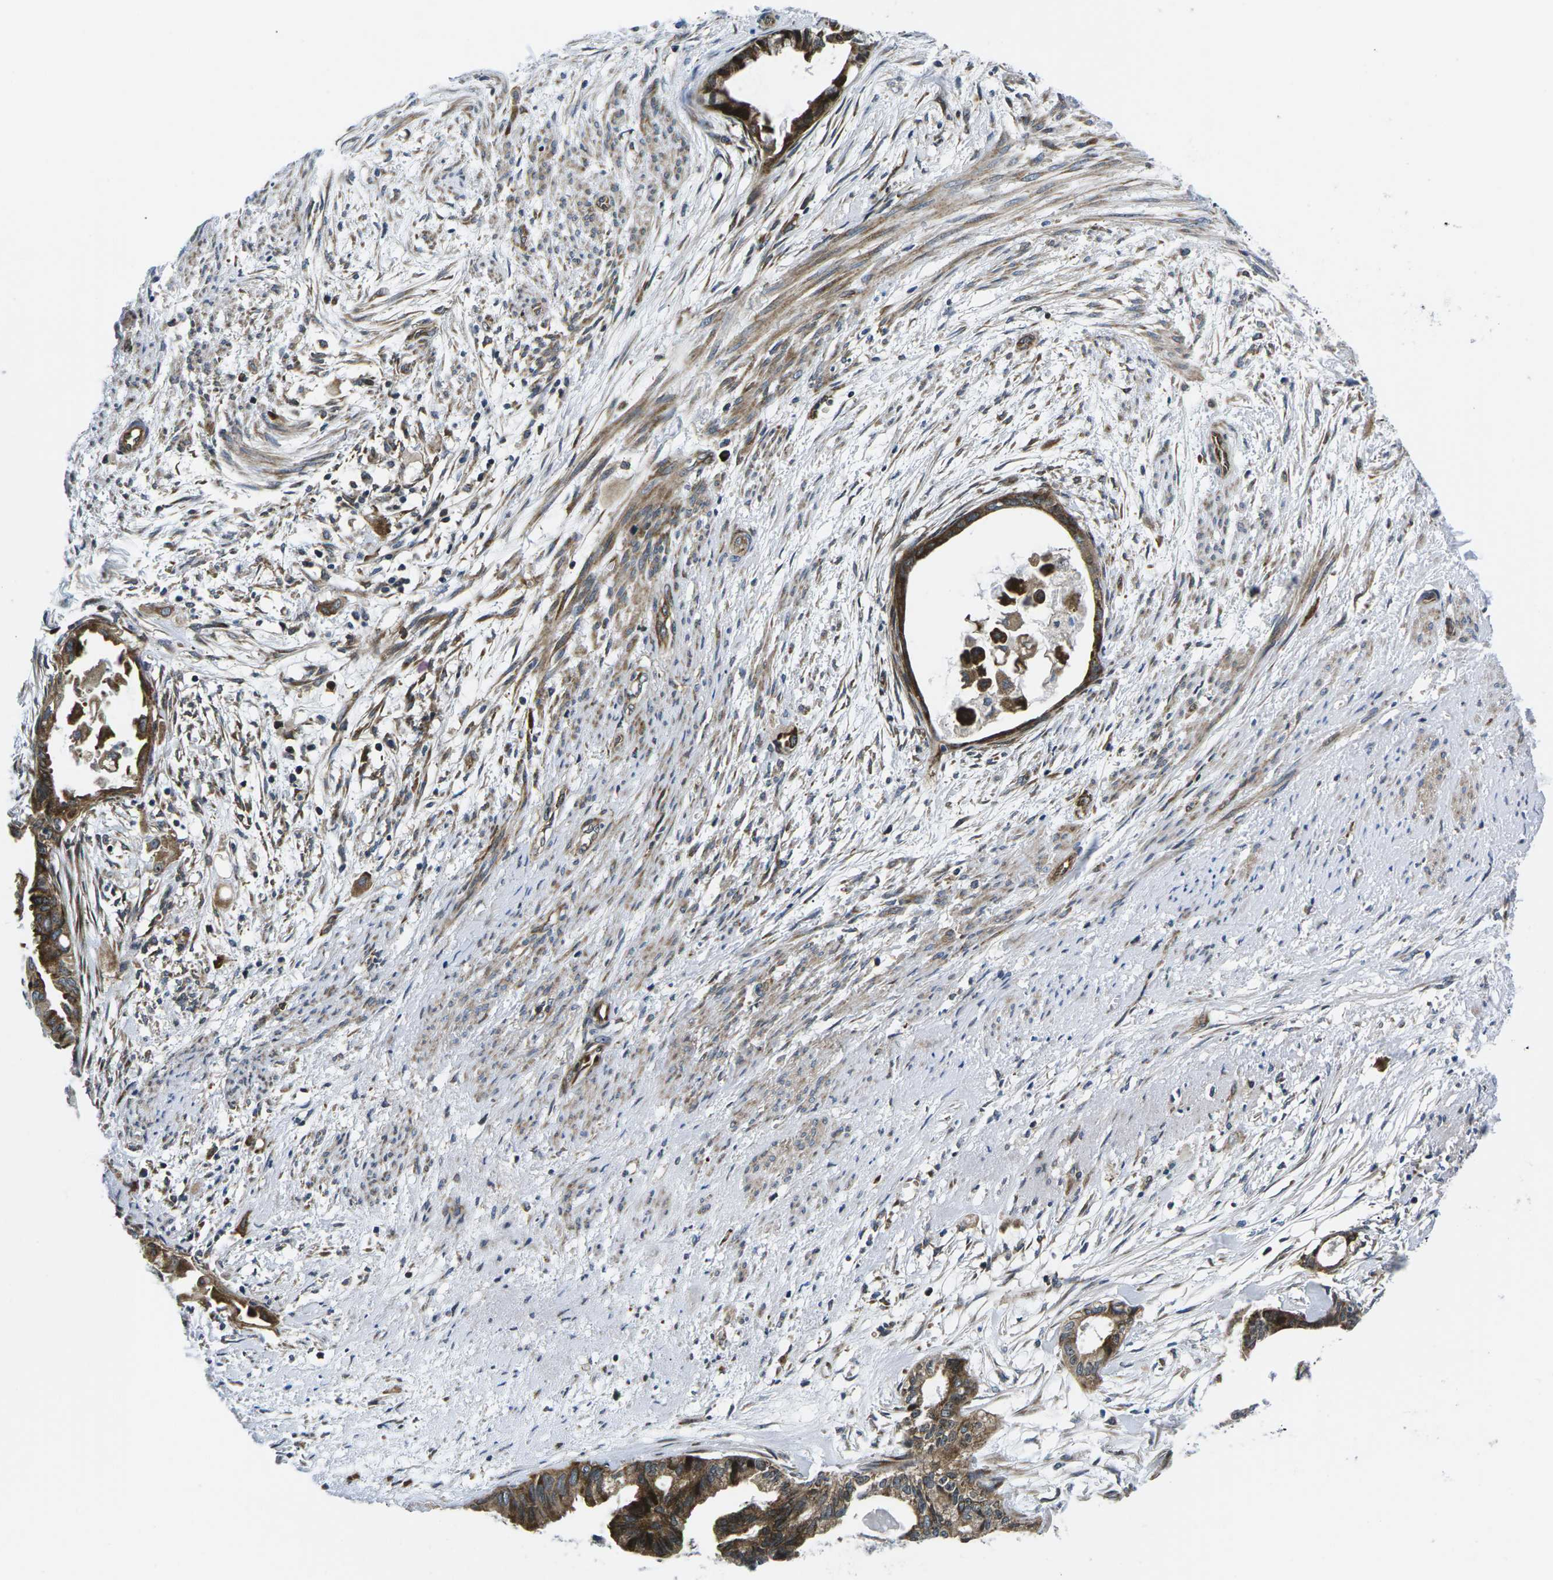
{"staining": {"intensity": "moderate", "quantity": ">75%", "location": "cytoplasmic/membranous"}, "tissue": "cervical cancer", "cell_type": "Tumor cells", "image_type": "cancer", "snomed": [{"axis": "morphology", "description": "Normal tissue, NOS"}, {"axis": "morphology", "description": "Adenocarcinoma, NOS"}, {"axis": "topography", "description": "Cervix"}, {"axis": "topography", "description": "Endometrium"}], "caption": "High-magnification brightfield microscopy of cervical cancer (adenocarcinoma) stained with DAB (brown) and counterstained with hematoxylin (blue). tumor cells exhibit moderate cytoplasmic/membranous positivity is identified in about>75% of cells.", "gene": "EIF4E", "patient": {"sex": "female", "age": 86}}